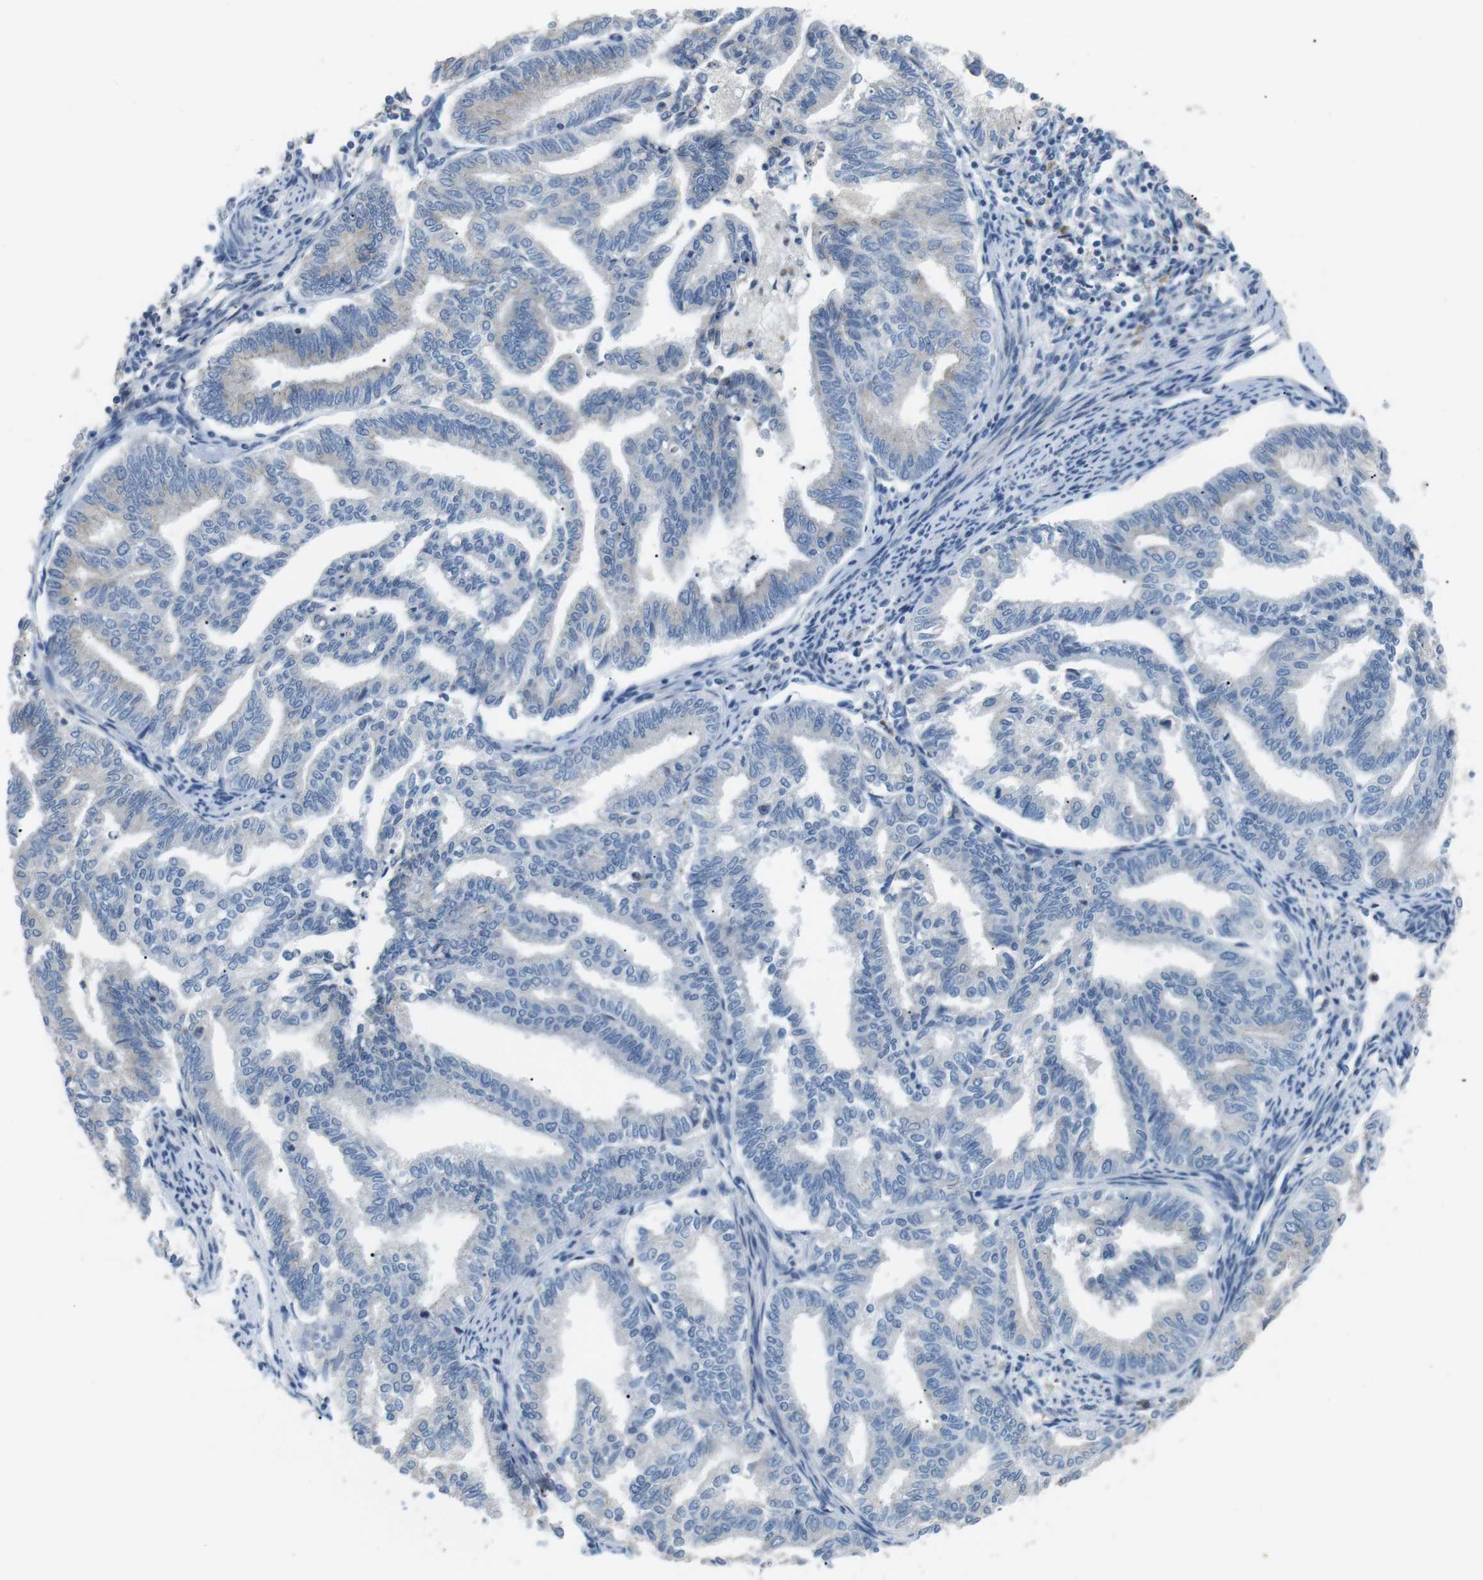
{"staining": {"intensity": "negative", "quantity": "none", "location": "none"}, "tissue": "endometrial cancer", "cell_type": "Tumor cells", "image_type": "cancer", "snomed": [{"axis": "morphology", "description": "Adenocarcinoma, NOS"}, {"axis": "topography", "description": "Endometrium"}], "caption": "Photomicrograph shows no protein staining in tumor cells of adenocarcinoma (endometrial) tissue.", "gene": "CD300E", "patient": {"sex": "female", "age": 79}}